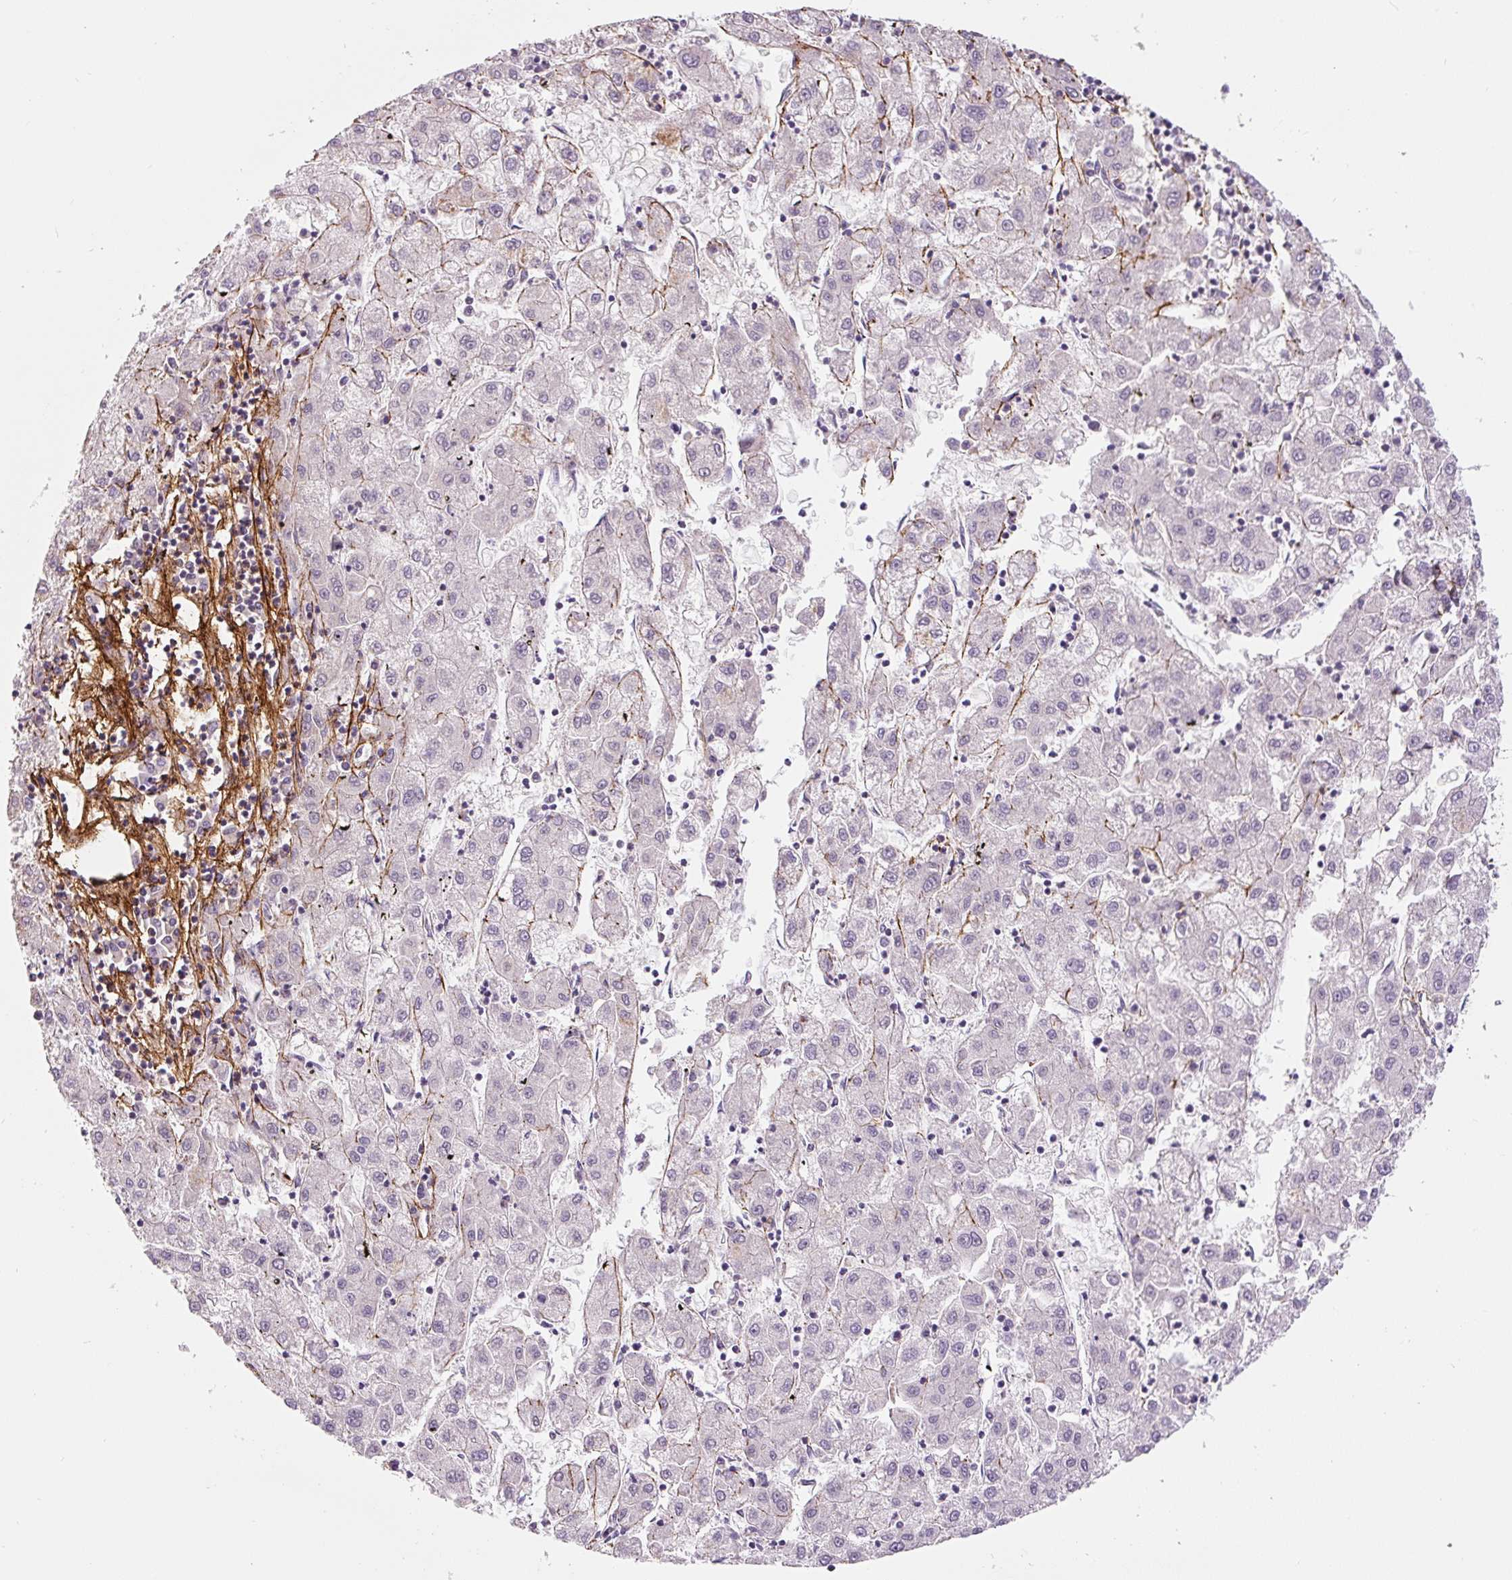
{"staining": {"intensity": "negative", "quantity": "none", "location": "none"}, "tissue": "liver cancer", "cell_type": "Tumor cells", "image_type": "cancer", "snomed": [{"axis": "morphology", "description": "Carcinoma, Hepatocellular, NOS"}, {"axis": "topography", "description": "Liver"}], "caption": "Tumor cells are negative for brown protein staining in liver cancer (hepatocellular carcinoma).", "gene": "FBN1", "patient": {"sex": "male", "age": 72}}